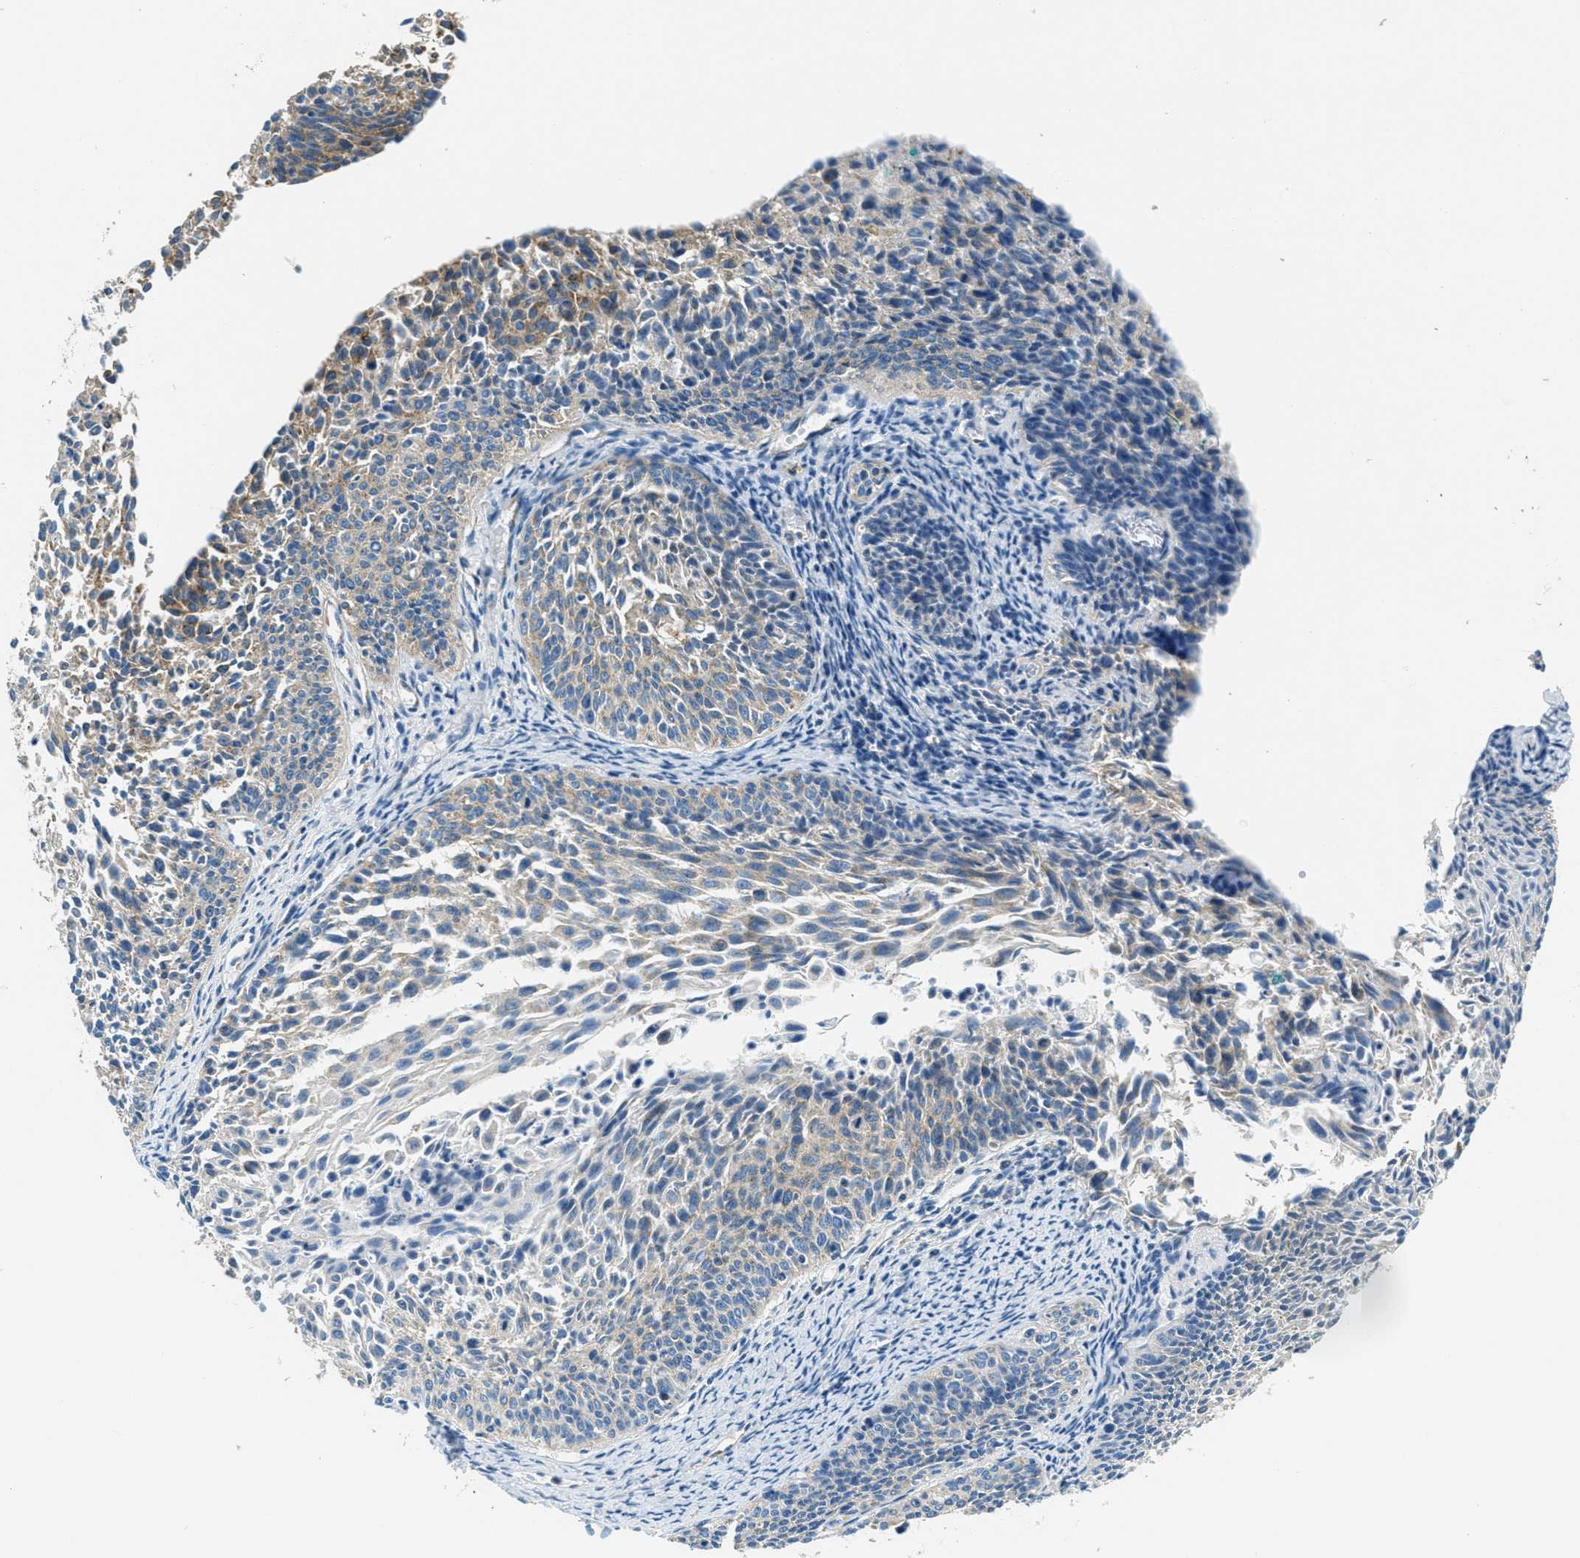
{"staining": {"intensity": "moderate", "quantity": "<25%", "location": "cytoplasmic/membranous"}, "tissue": "cervical cancer", "cell_type": "Tumor cells", "image_type": "cancer", "snomed": [{"axis": "morphology", "description": "Squamous cell carcinoma, NOS"}, {"axis": "topography", "description": "Cervix"}], "caption": "The immunohistochemical stain highlights moderate cytoplasmic/membranous staining in tumor cells of cervical cancer tissue.", "gene": "AP2B1", "patient": {"sex": "female", "age": 55}}